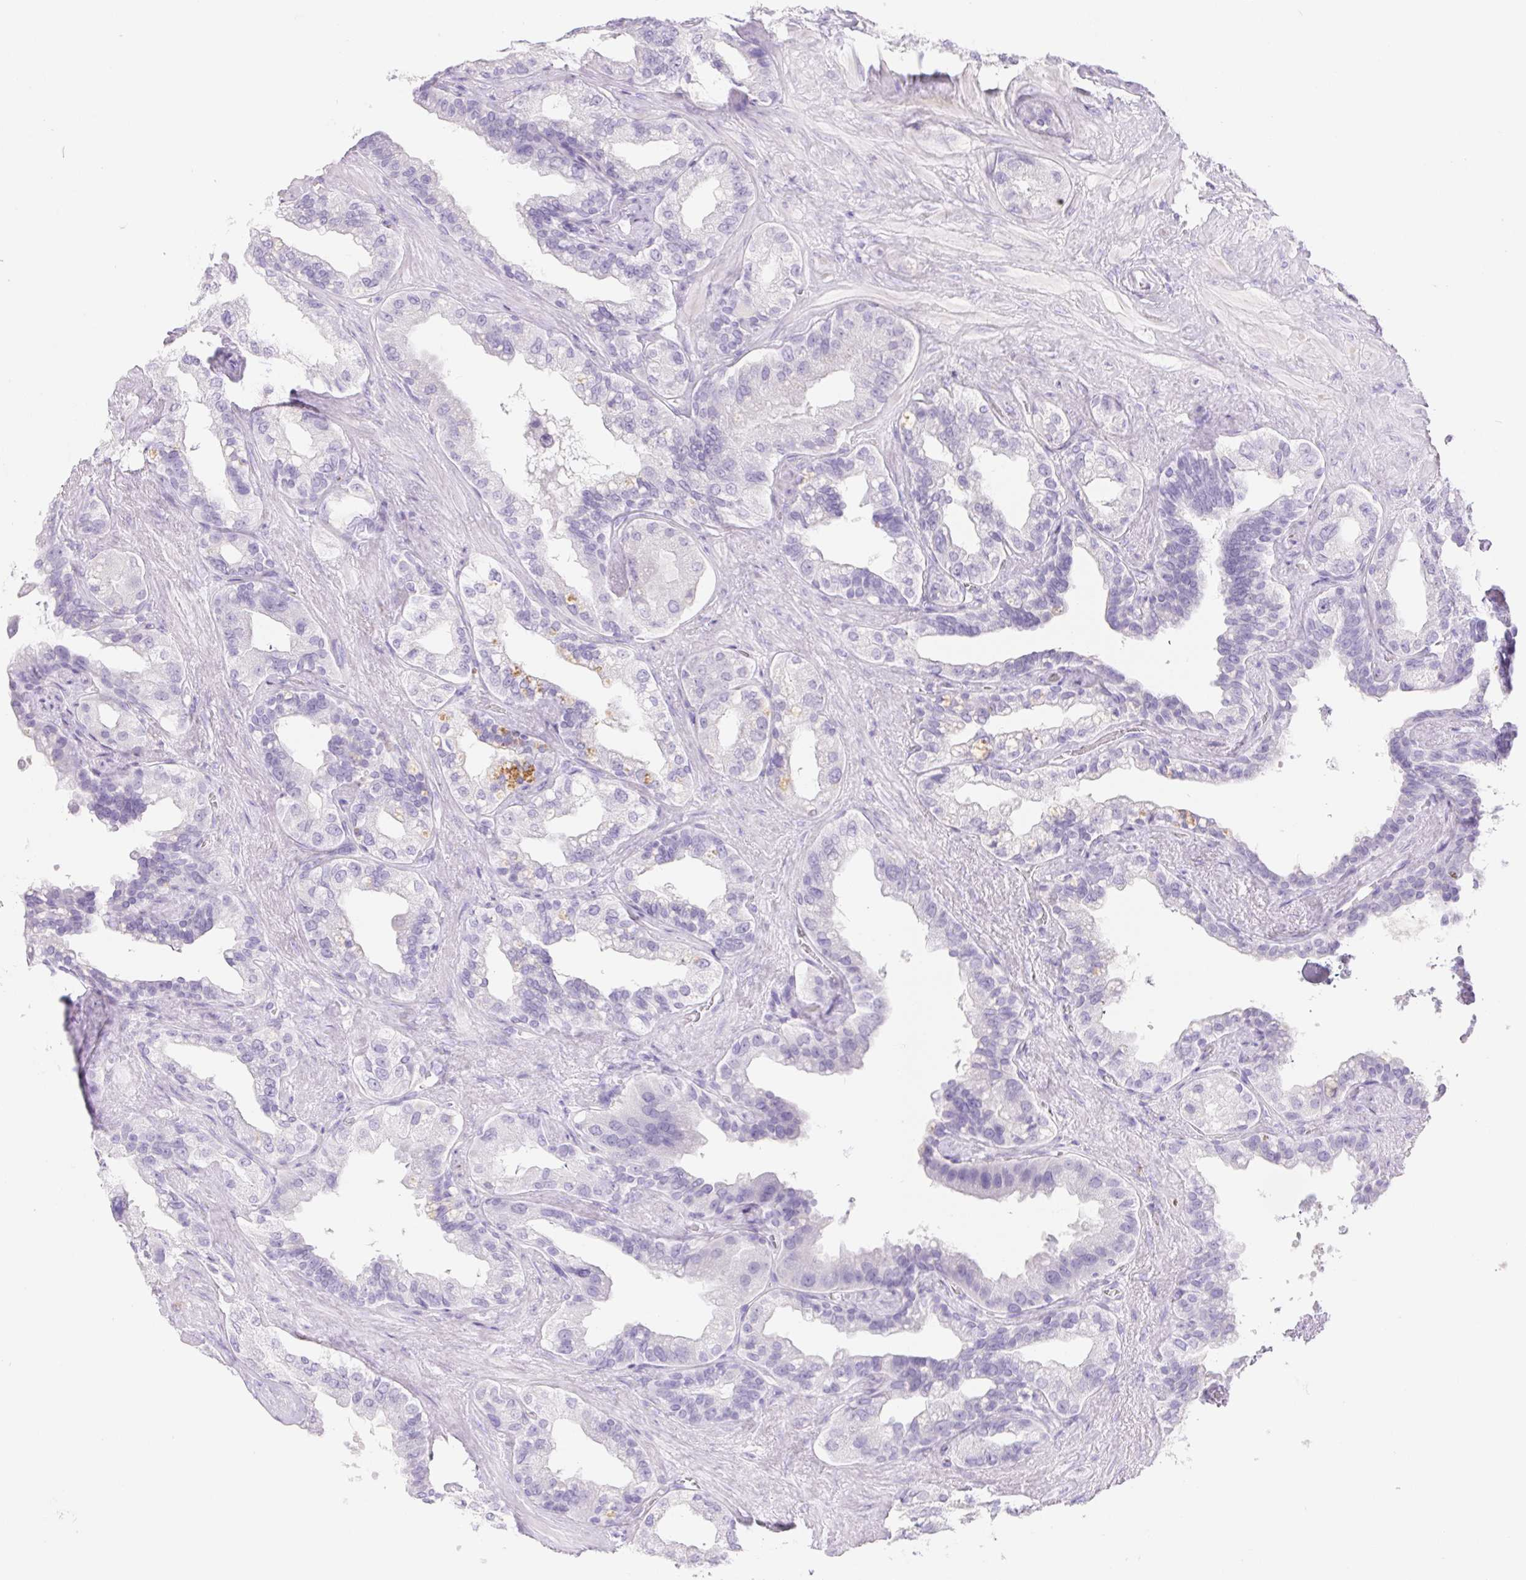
{"staining": {"intensity": "negative", "quantity": "none", "location": "none"}, "tissue": "seminal vesicle", "cell_type": "Glandular cells", "image_type": "normal", "snomed": [{"axis": "morphology", "description": "Normal tissue, NOS"}, {"axis": "topography", "description": "Seminal veicle"}, {"axis": "topography", "description": "Peripheral nerve tissue"}], "caption": "This is a photomicrograph of immunohistochemistry staining of normal seminal vesicle, which shows no staining in glandular cells. The staining was performed using DAB to visualize the protein expression in brown, while the nuclei were stained in blue with hematoxylin (Magnification: 20x).", "gene": "PNLIP", "patient": {"sex": "male", "age": 76}}